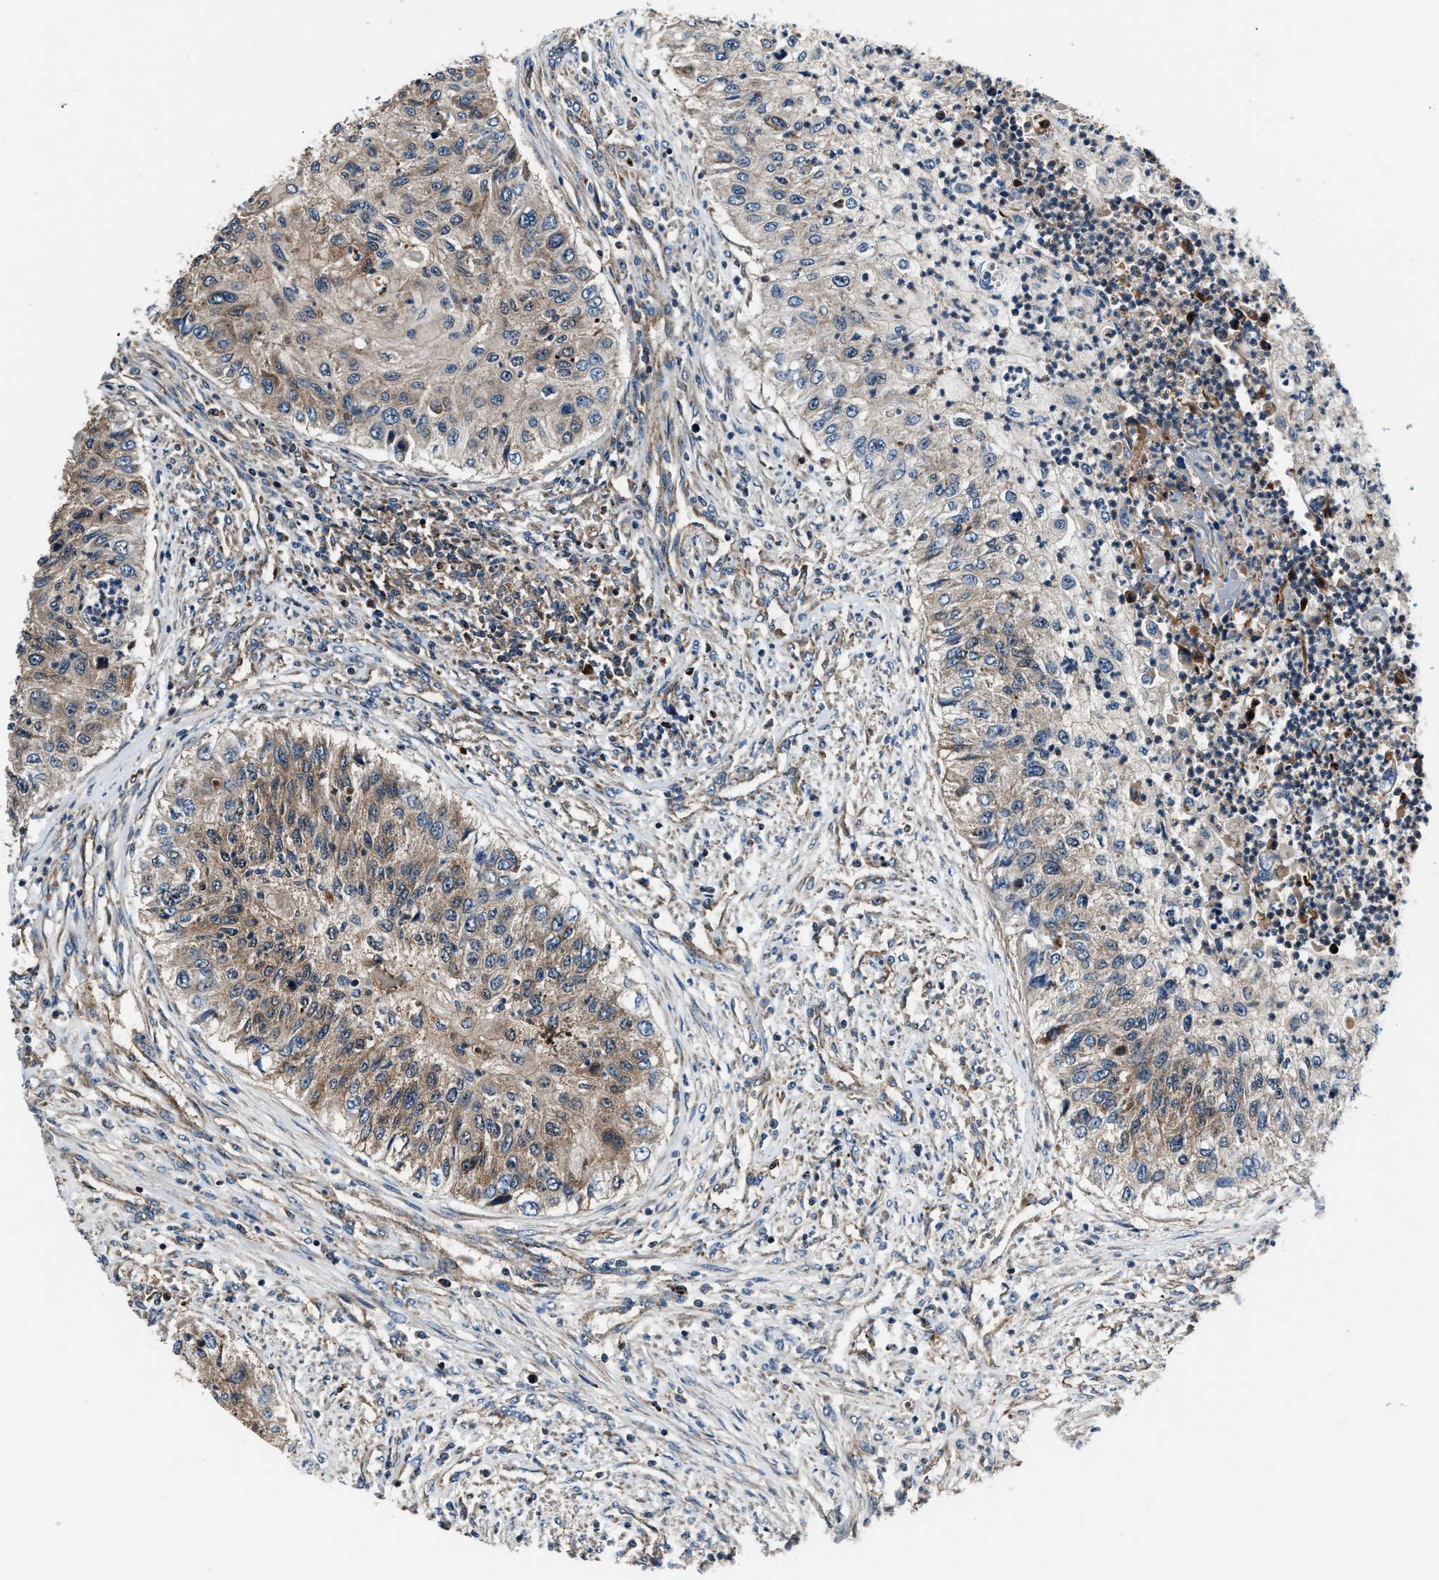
{"staining": {"intensity": "moderate", "quantity": "25%-75%", "location": "cytoplasmic/membranous"}, "tissue": "urothelial cancer", "cell_type": "Tumor cells", "image_type": "cancer", "snomed": [{"axis": "morphology", "description": "Urothelial carcinoma, High grade"}, {"axis": "topography", "description": "Urinary bladder"}], "caption": "IHC photomicrograph of neoplastic tissue: high-grade urothelial carcinoma stained using immunohistochemistry exhibits medium levels of moderate protein expression localized specifically in the cytoplasmic/membranous of tumor cells, appearing as a cytoplasmic/membranous brown color.", "gene": "GGCT", "patient": {"sex": "female", "age": 60}}